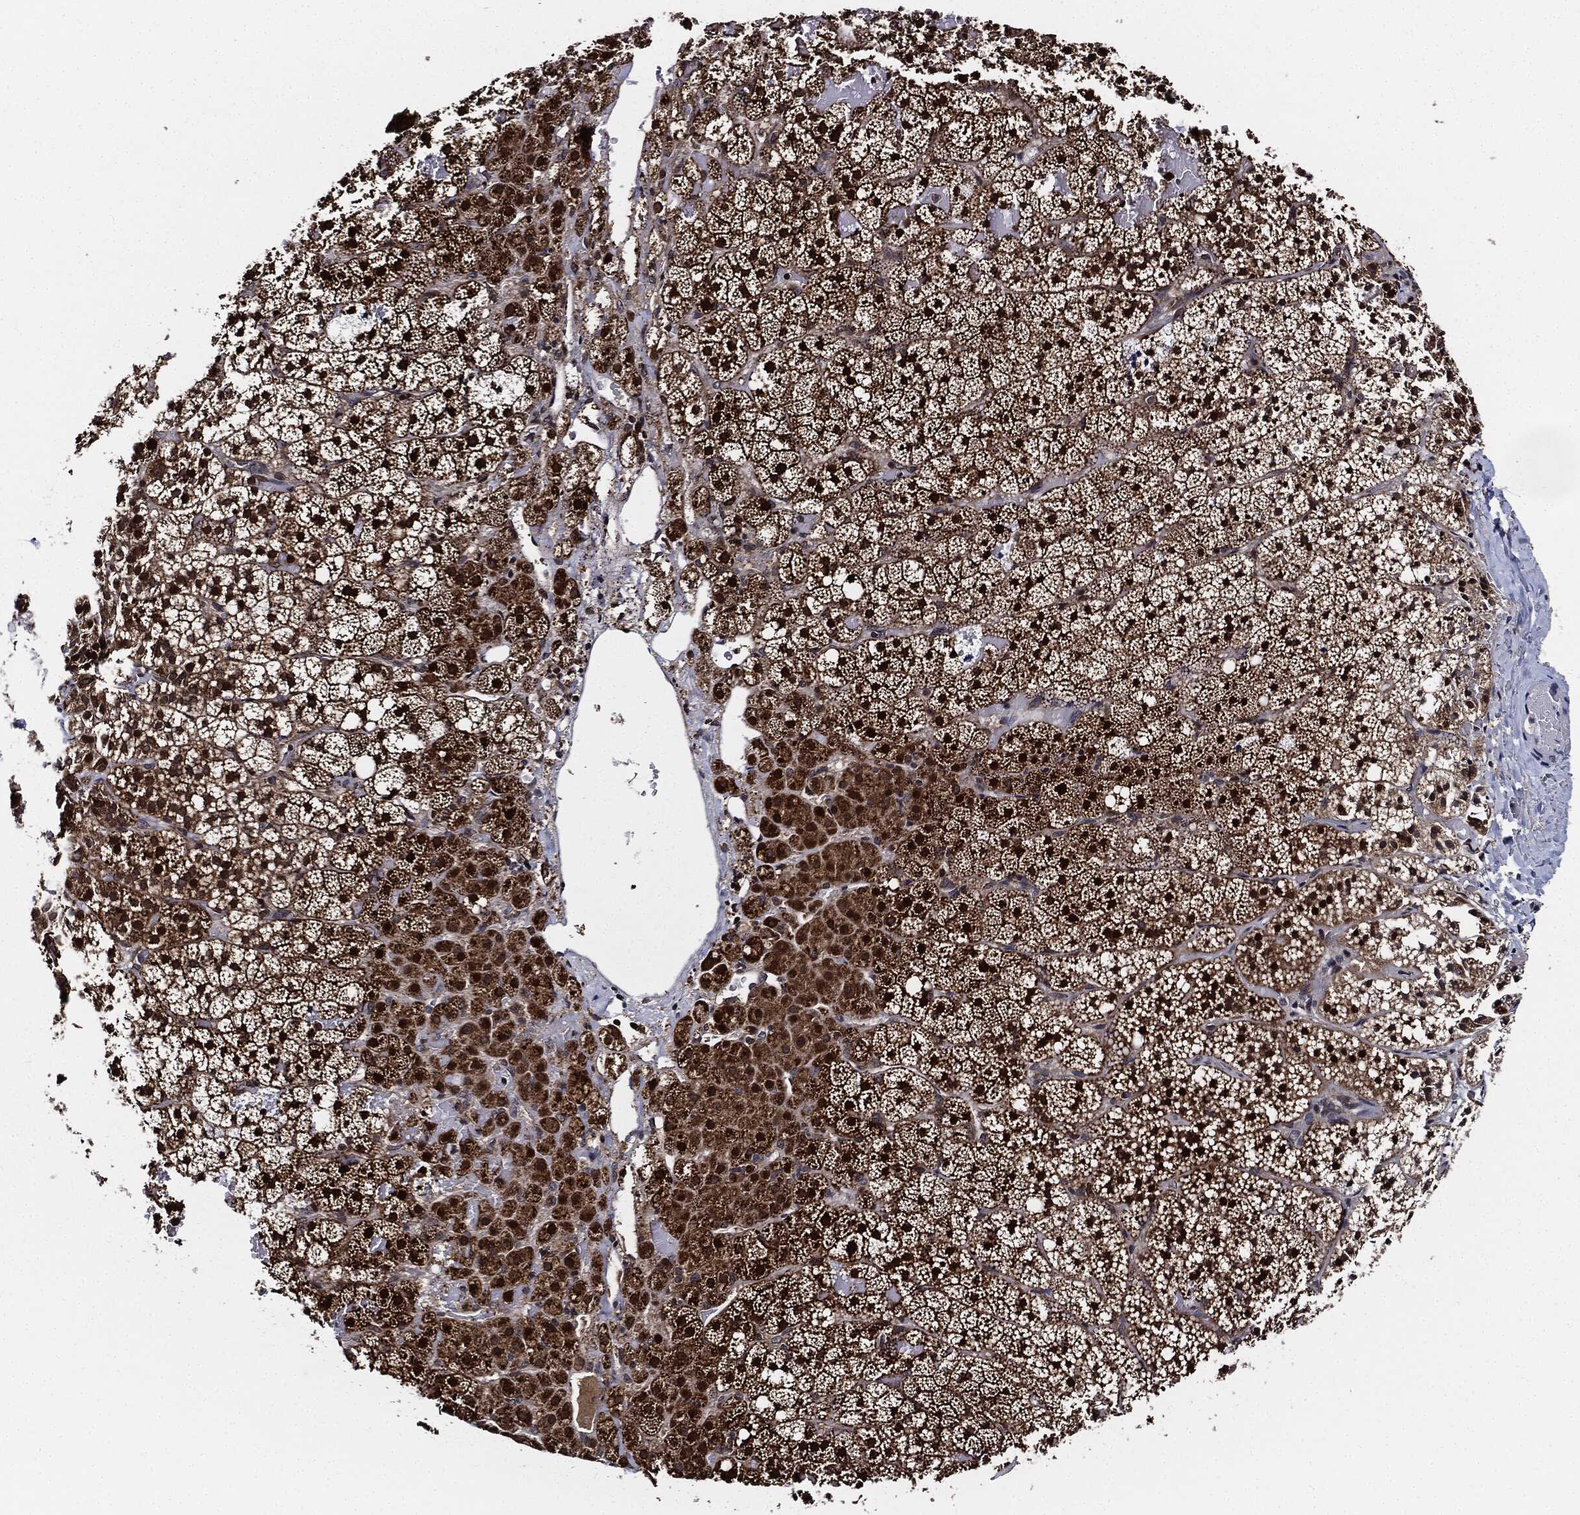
{"staining": {"intensity": "strong", "quantity": ">75%", "location": "cytoplasmic/membranous,nuclear"}, "tissue": "adrenal gland", "cell_type": "Glandular cells", "image_type": "normal", "snomed": [{"axis": "morphology", "description": "Normal tissue, NOS"}, {"axis": "topography", "description": "Adrenal gland"}], "caption": "The micrograph reveals staining of benign adrenal gland, revealing strong cytoplasmic/membranous,nuclear protein expression (brown color) within glandular cells.", "gene": "RNASEL", "patient": {"sex": "male", "age": 53}}